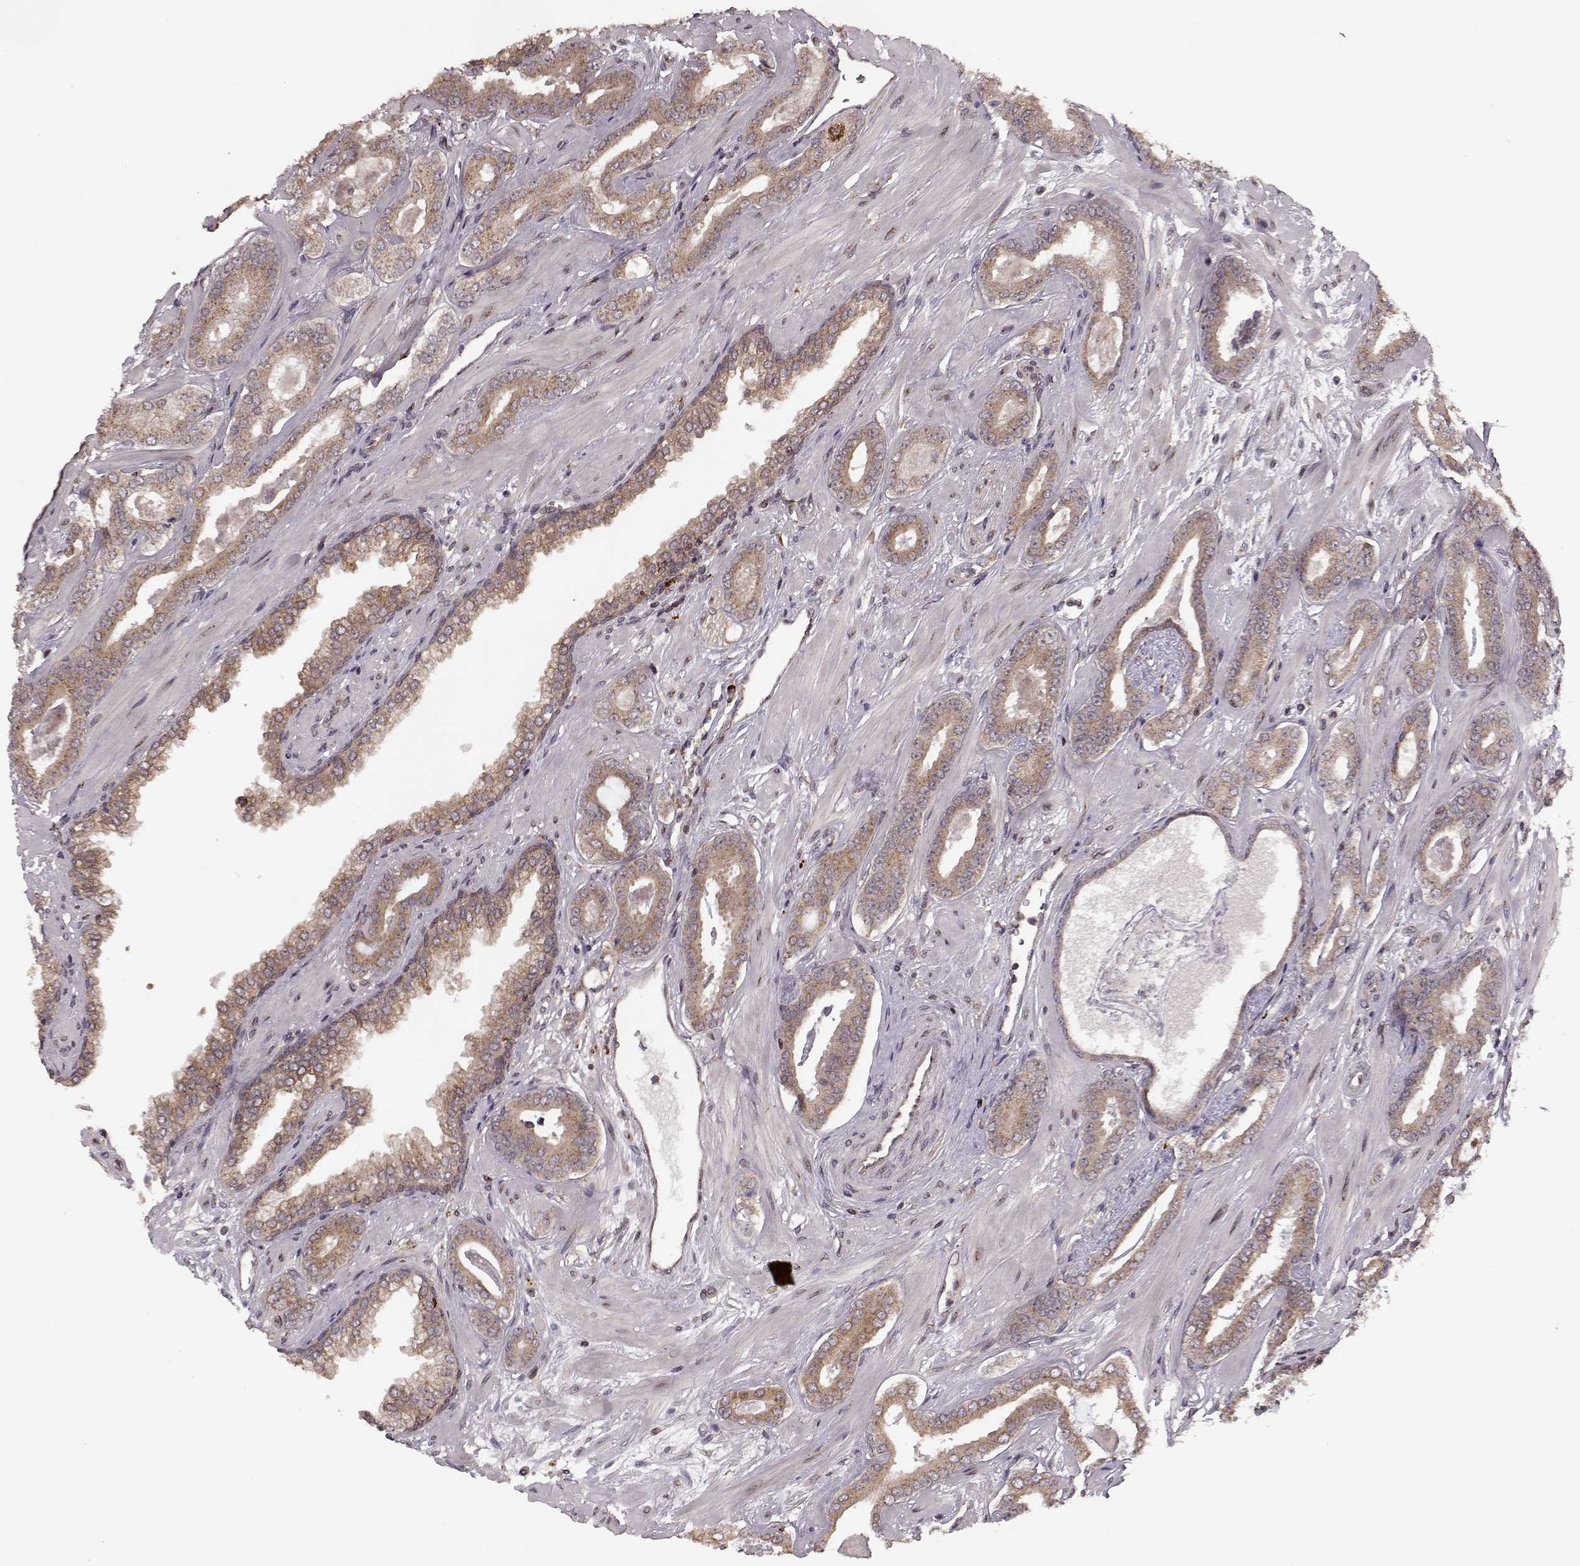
{"staining": {"intensity": "weak", "quantity": ">75%", "location": "cytoplasmic/membranous"}, "tissue": "prostate cancer", "cell_type": "Tumor cells", "image_type": "cancer", "snomed": [{"axis": "morphology", "description": "Adenocarcinoma, Low grade"}, {"axis": "topography", "description": "Prostate"}], "caption": "Protein positivity by immunohistochemistry (IHC) displays weak cytoplasmic/membranous staining in about >75% of tumor cells in low-grade adenocarcinoma (prostate).", "gene": "YIPF5", "patient": {"sex": "male", "age": 61}}